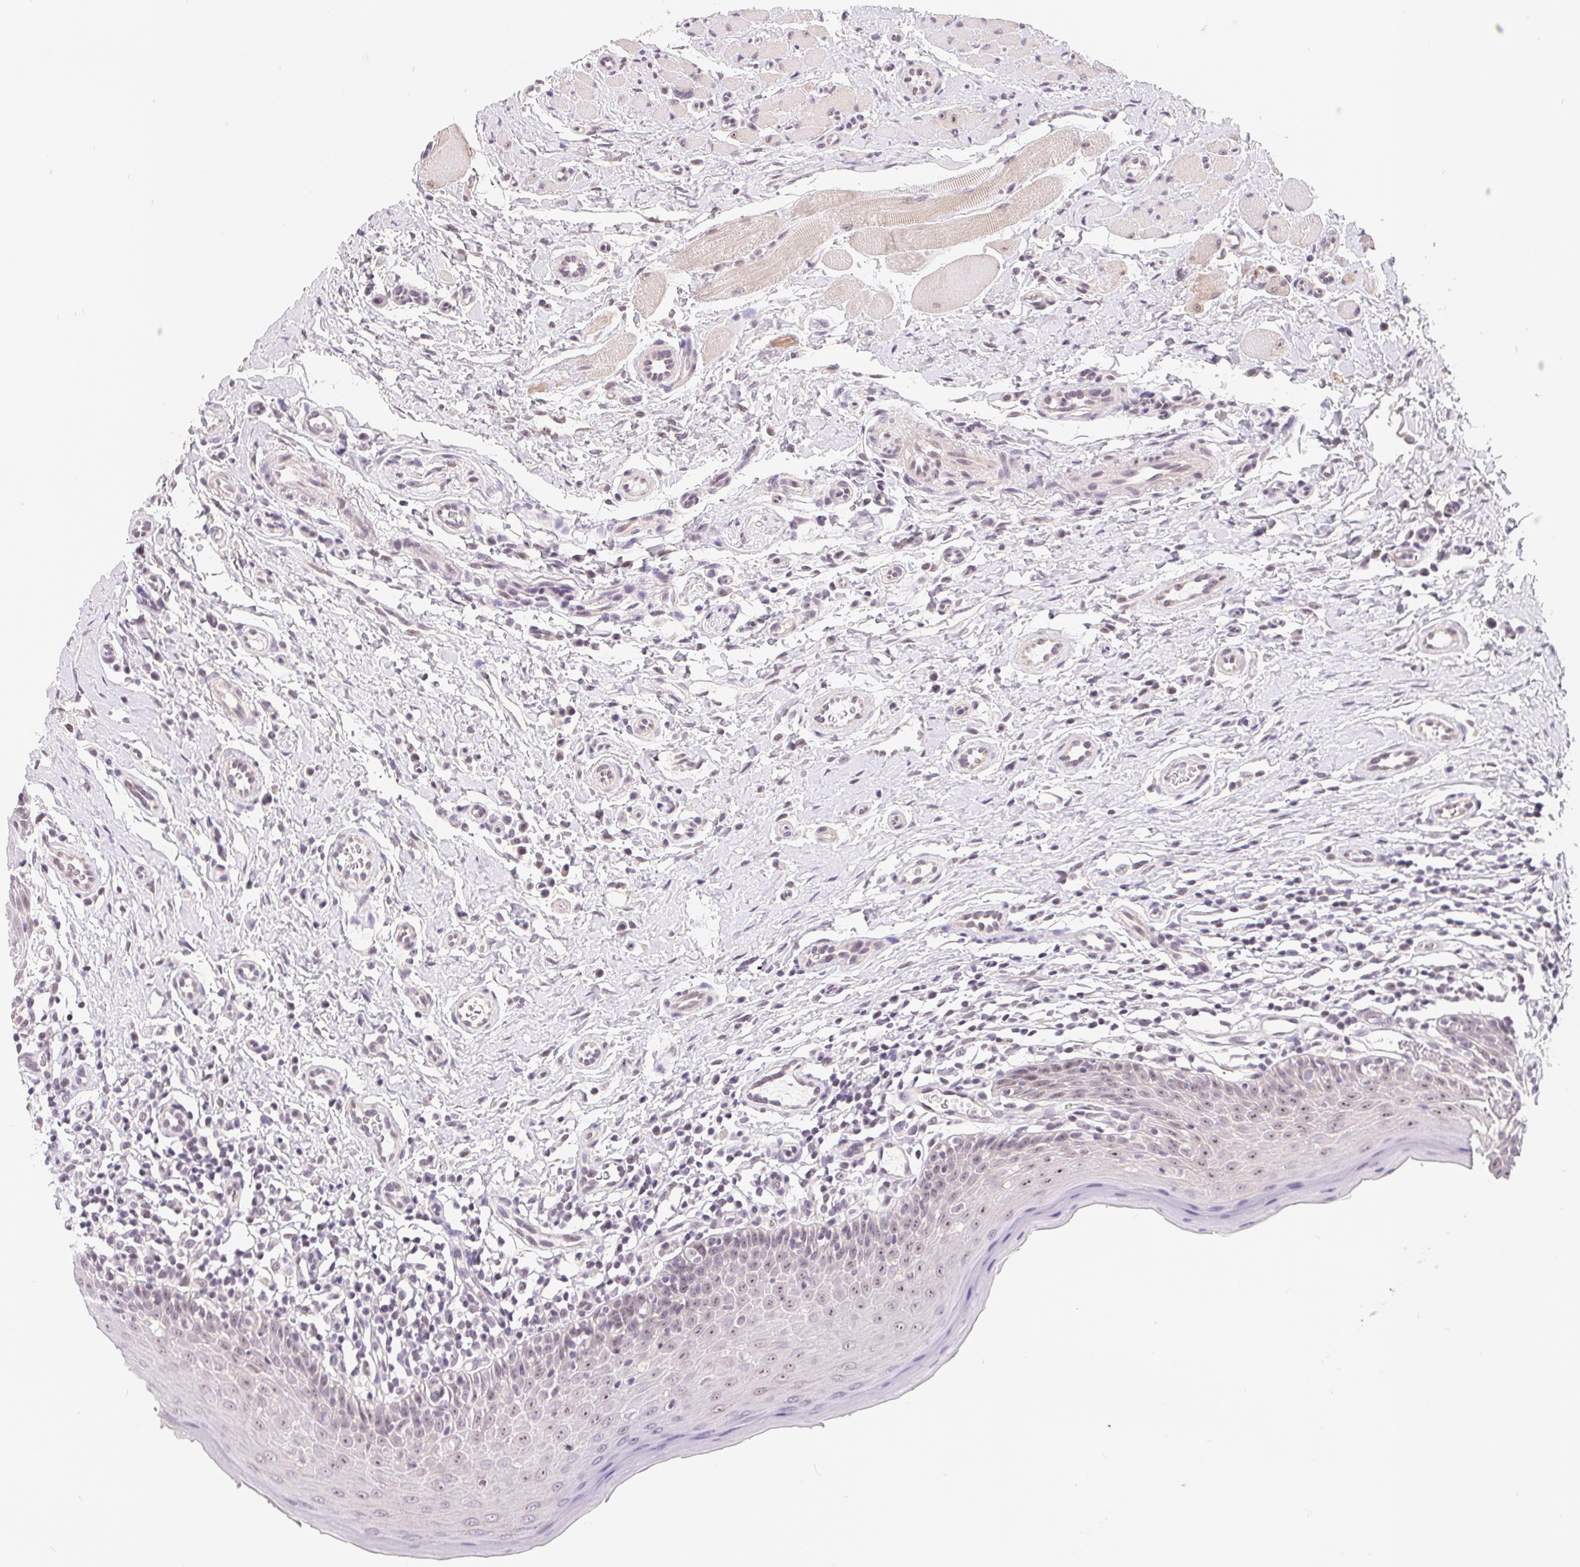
{"staining": {"intensity": "weak", "quantity": "25%-75%", "location": "nuclear"}, "tissue": "oral mucosa", "cell_type": "Squamous epithelial cells", "image_type": "normal", "snomed": [{"axis": "morphology", "description": "Normal tissue, NOS"}, {"axis": "topography", "description": "Oral tissue"}, {"axis": "topography", "description": "Tounge, NOS"}], "caption": "A brown stain labels weak nuclear expression of a protein in squamous epithelial cells of normal human oral mucosa.", "gene": "LCA5L", "patient": {"sex": "female", "age": 58}}